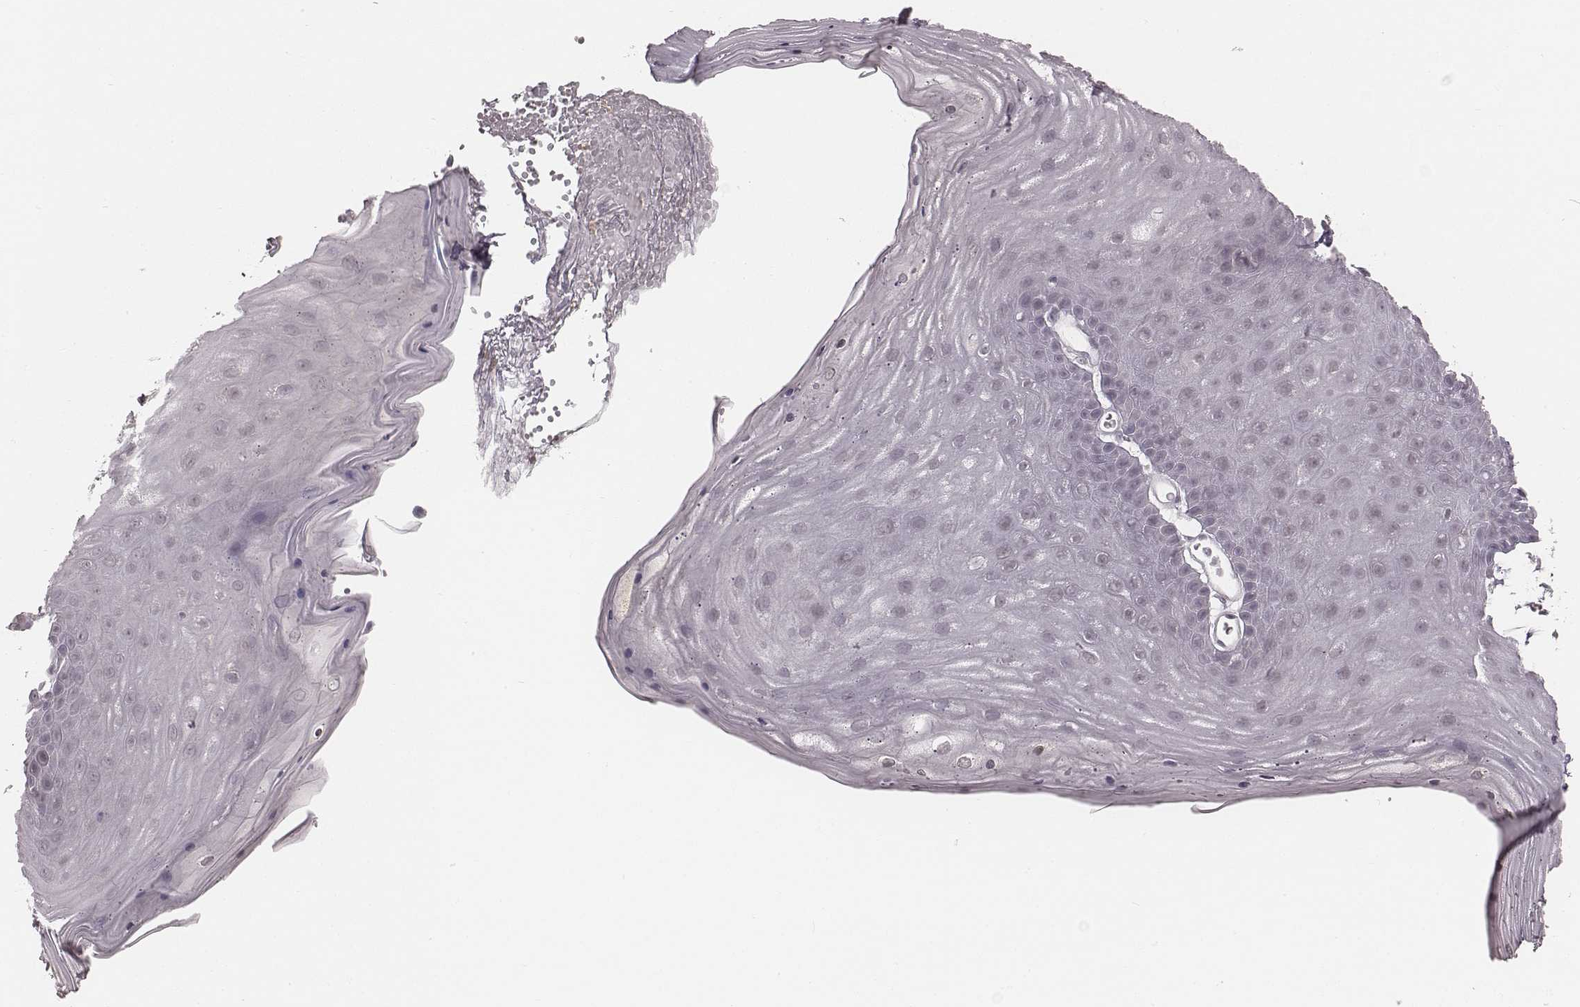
{"staining": {"intensity": "negative", "quantity": "none", "location": "none"}, "tissue": "skin", "cell_type": "Epidermal cells", "image_type": "normal", "snomed": [{"axis": "morphology", "description": "Normal tissue, NOS"}, {"axis": "topography", "description": "Anal"}], "caption": "Immunohistochemistry of normal human skin displays no positivity in epidermal cells.", "gene": "IQCG", "patient": {"sex": "male", "age": 53}}